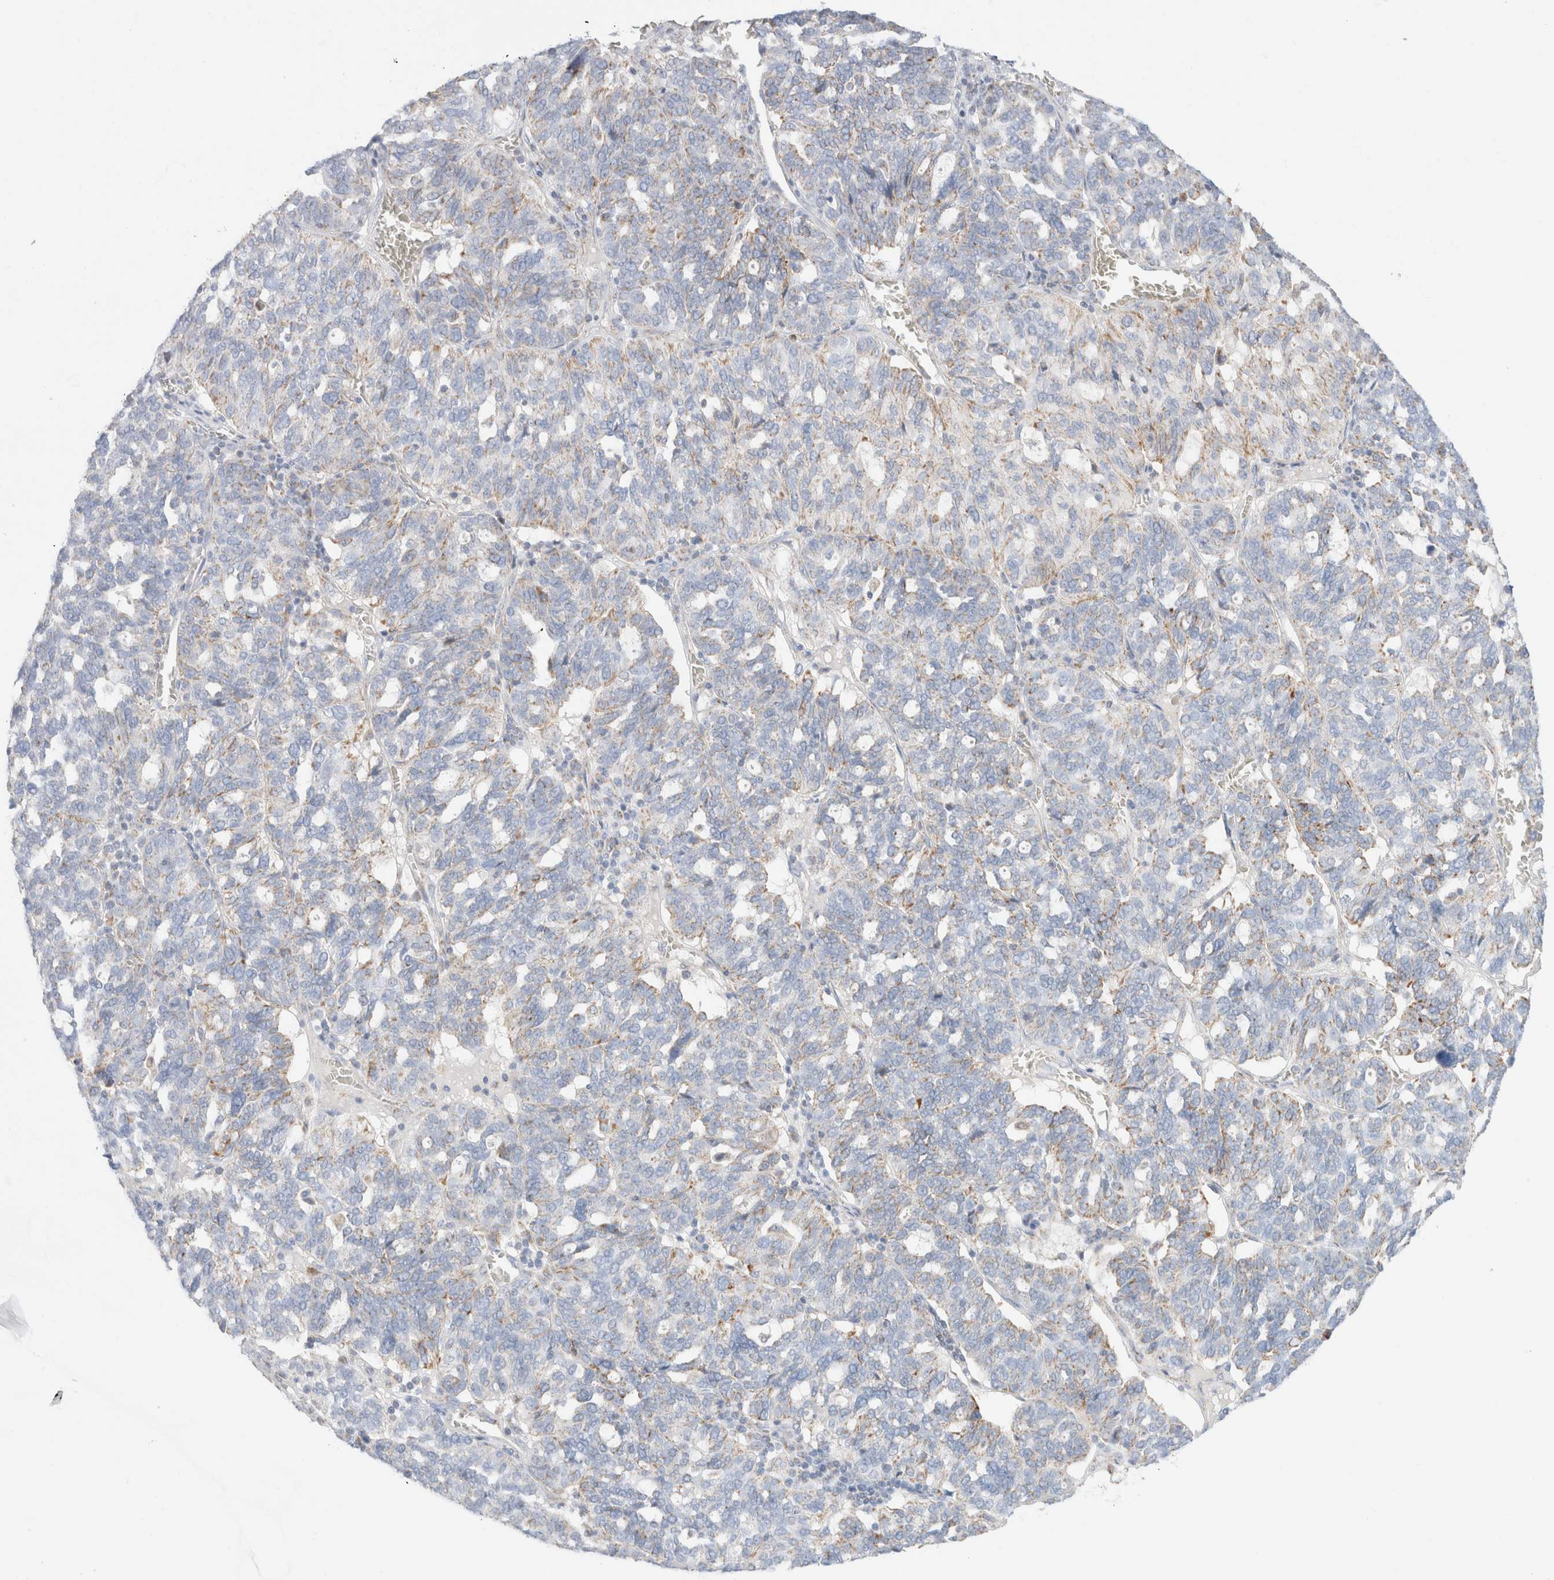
{"staining": {"intensity": "weak", "quantity": "<25%", "location": "cytoplasmic/membranous"}, "tissue": "ovarian cancer", "cell_type": "Tumor cells", "image_type": "cancer", "snomed": [{"axis": "morphology", "description": "Cystadenocarcinoma, serous, NOS"}, {"axis": "topography", "description": "Ovary"}], "caption": "Immunohistochemical staining of human ovarian serous cystadenocarcinoma demonstrates no significant staining in tumor cells.", "gene": "ATP6V1C1", "patient": {"sex": "female", "age": 59}}